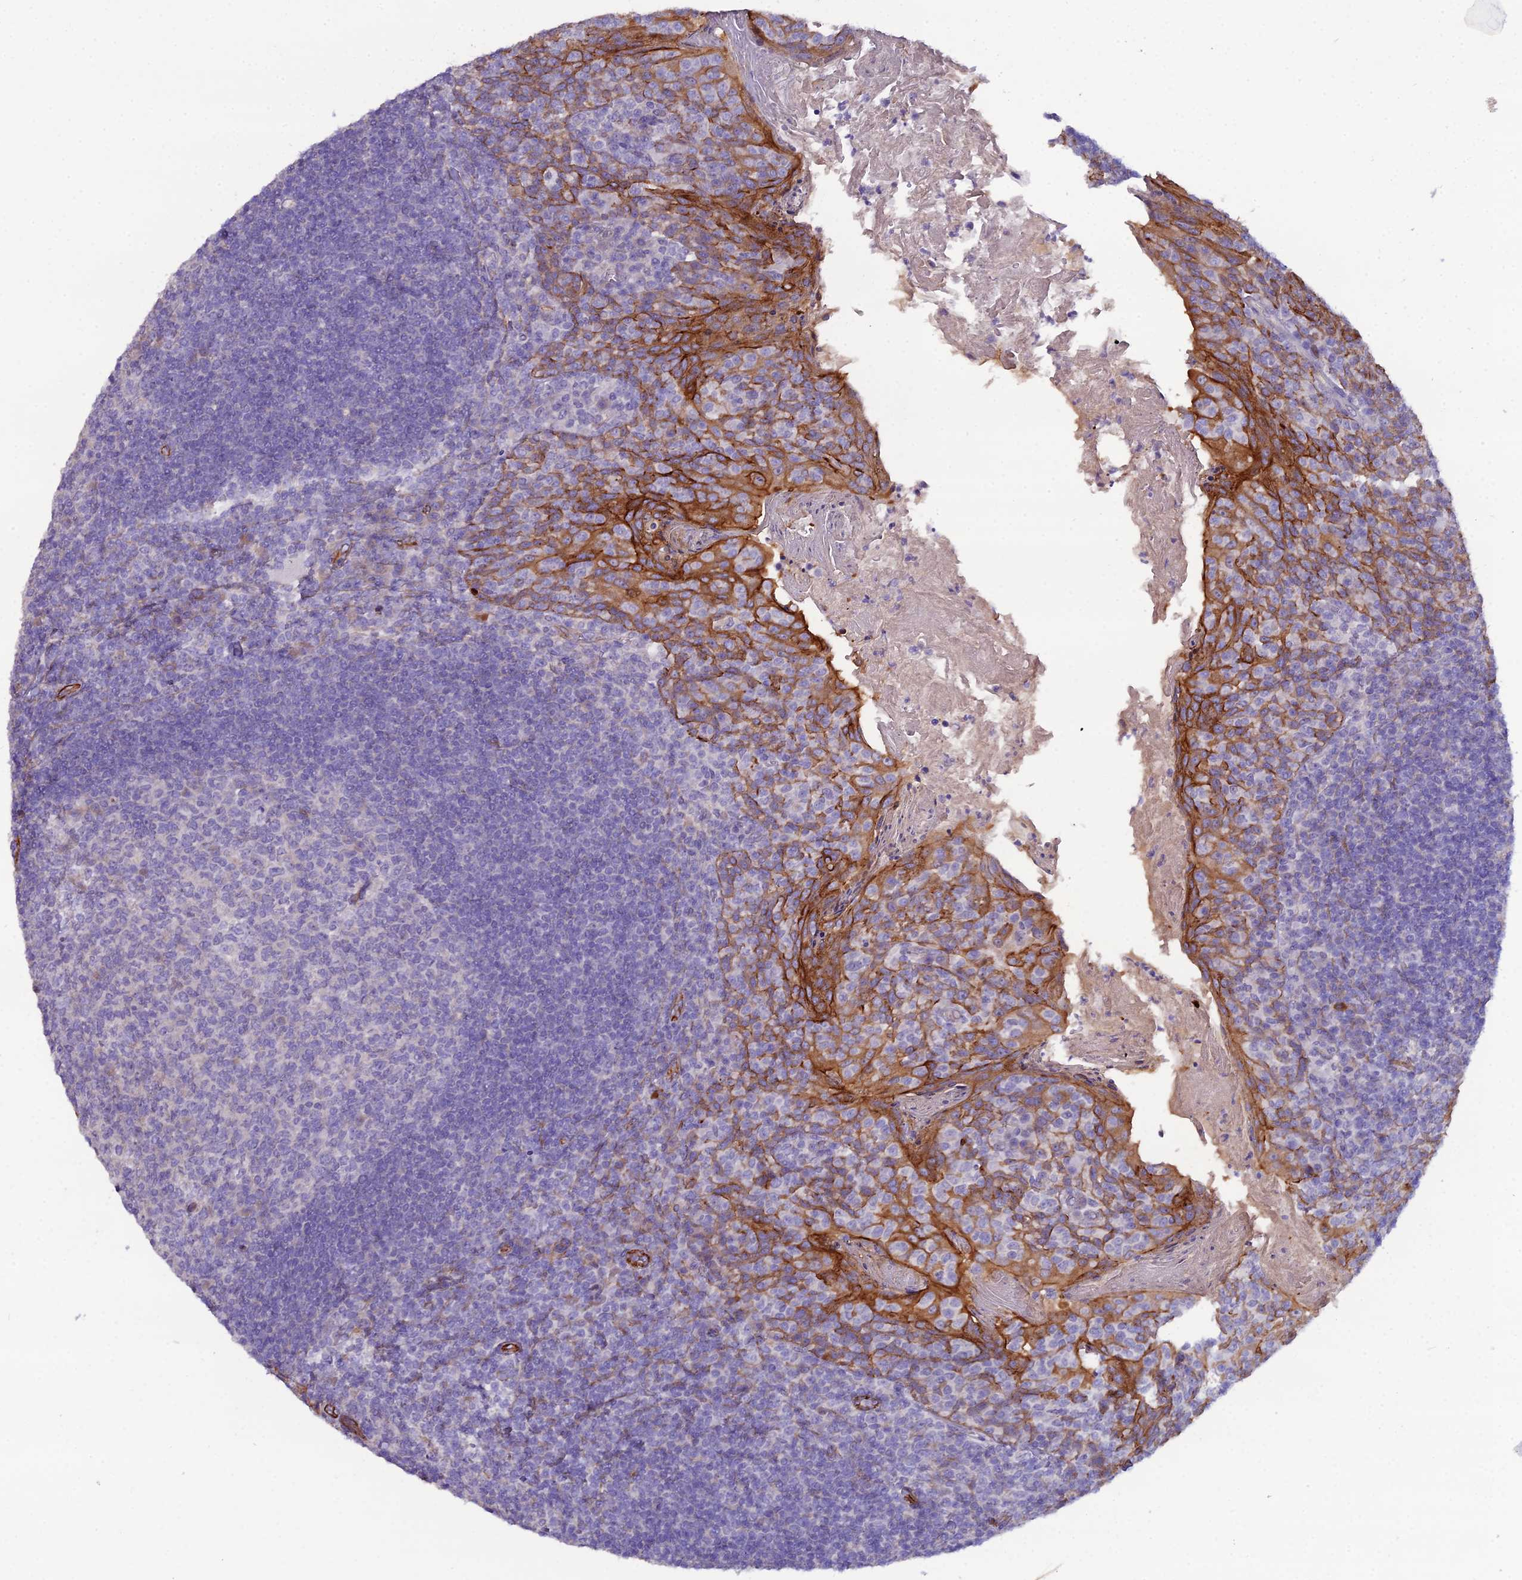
{"staining": {"intensity": "negative", "quantity": "none", "location": "none"}, "tissue": "tonsil", "cell_type": "Germinal center cells", "image_type": "normal", "snomed": [{"axis": "morphology", "description": "Normal tissue, NOS"}, {"axis": "topography", "description": "Tonsil"}], "caption": "Micrograph shows no protein expression in germinal center cells of normal tonsil.", "gene": "CFAP47", "patient": {"sex": "female", "age": 10}}